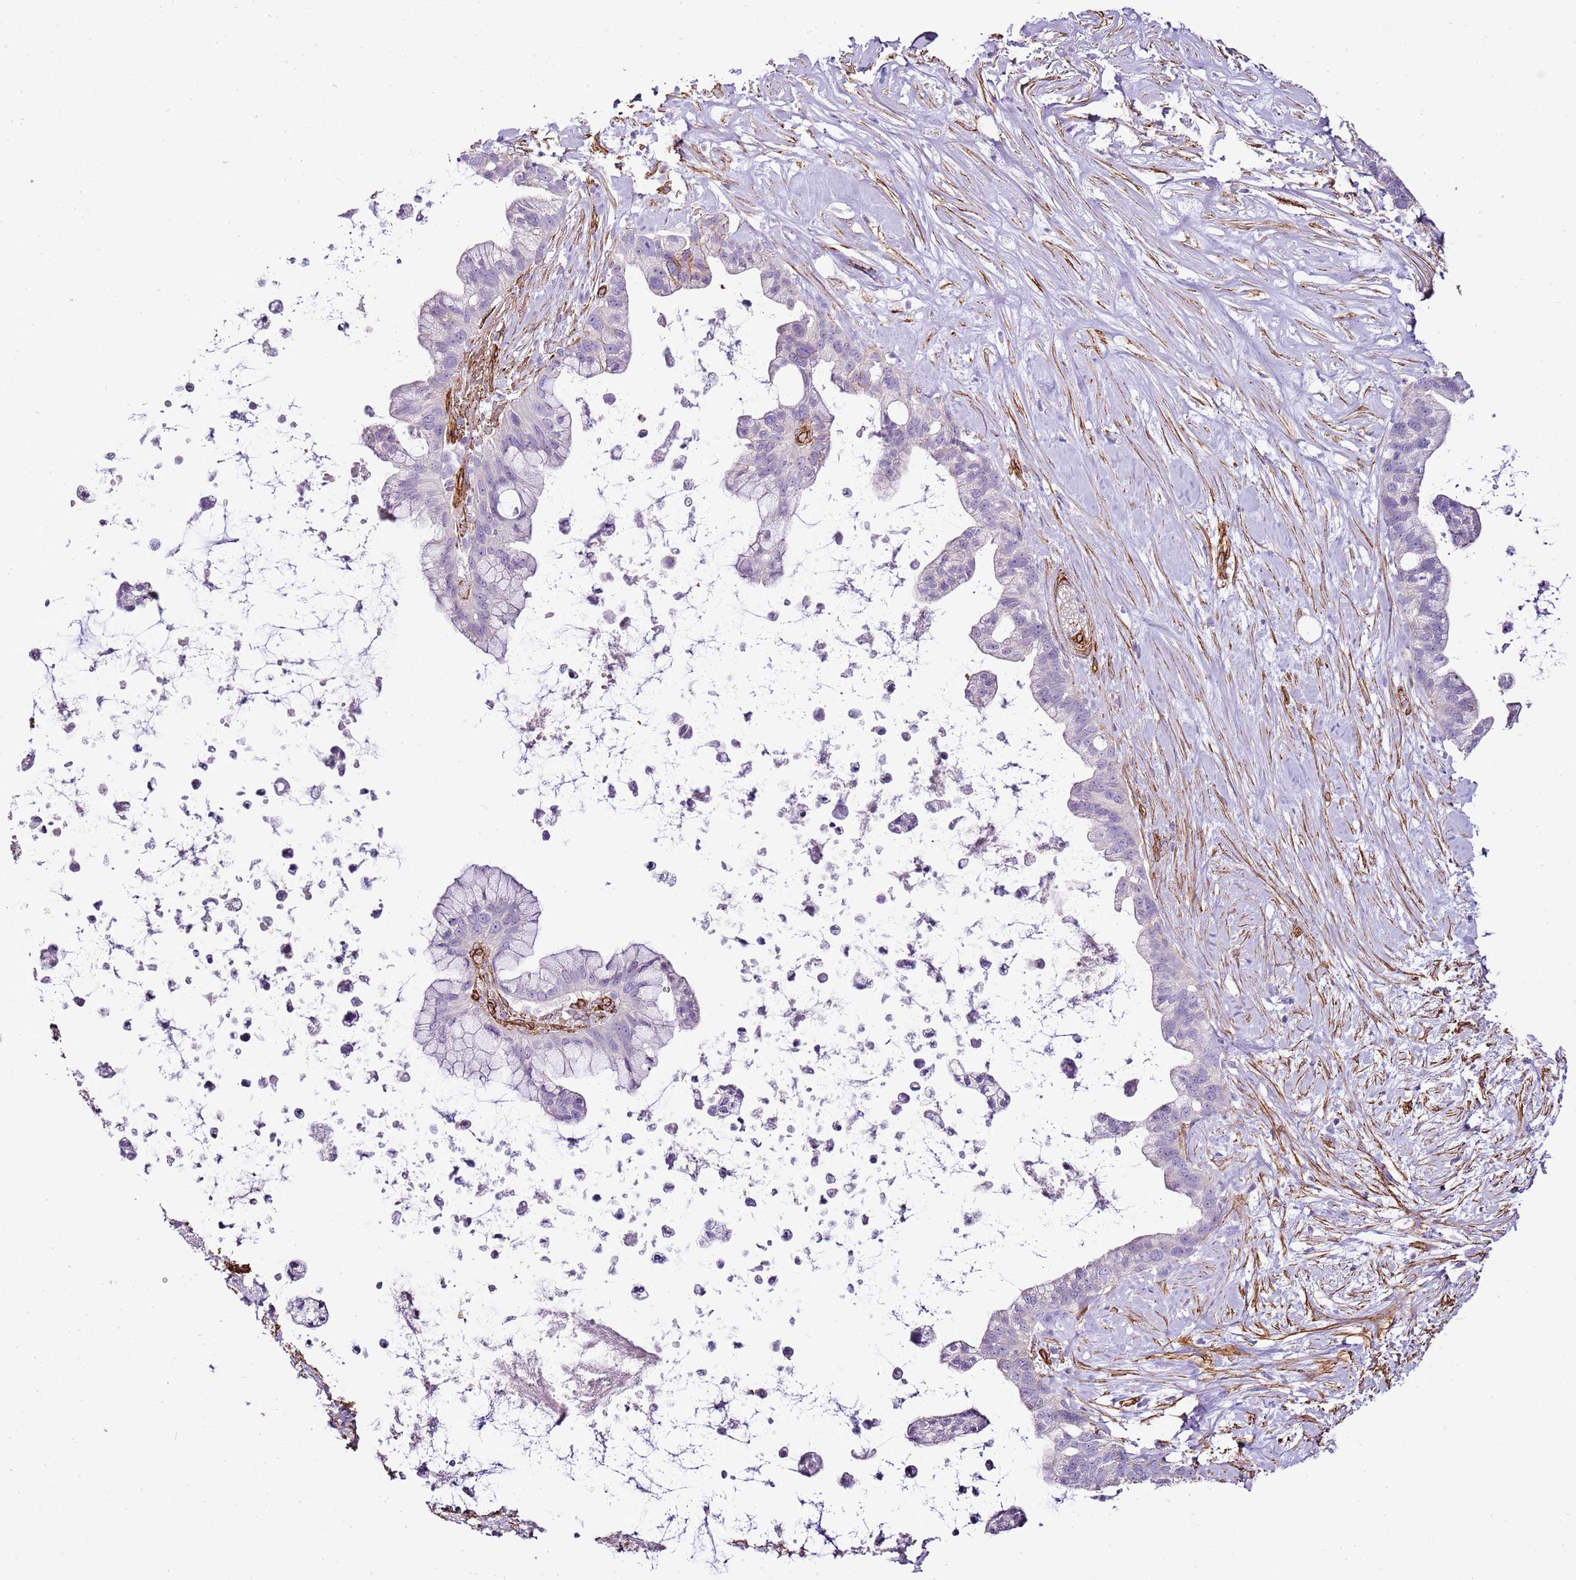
{"staining": {"intensity": "weak", "quantity": "<25%", "location": "cytoplasmic/membranous"}, "tissue": "pancreatic cancer", "cell_type": "Tumor cells", "image_type": "cancer", "snomed": [{"axis": "morphology", "description": "Adenocarcinoma, NOS"}, {"axis": "topography", "description": "Pancreas"}], "caption": "Protein analysis of pancreatic cancer displays no significant positivity in tumor cells.", "gene": "CTDSPL", "patient": {"sex": "female", "age": 83}}